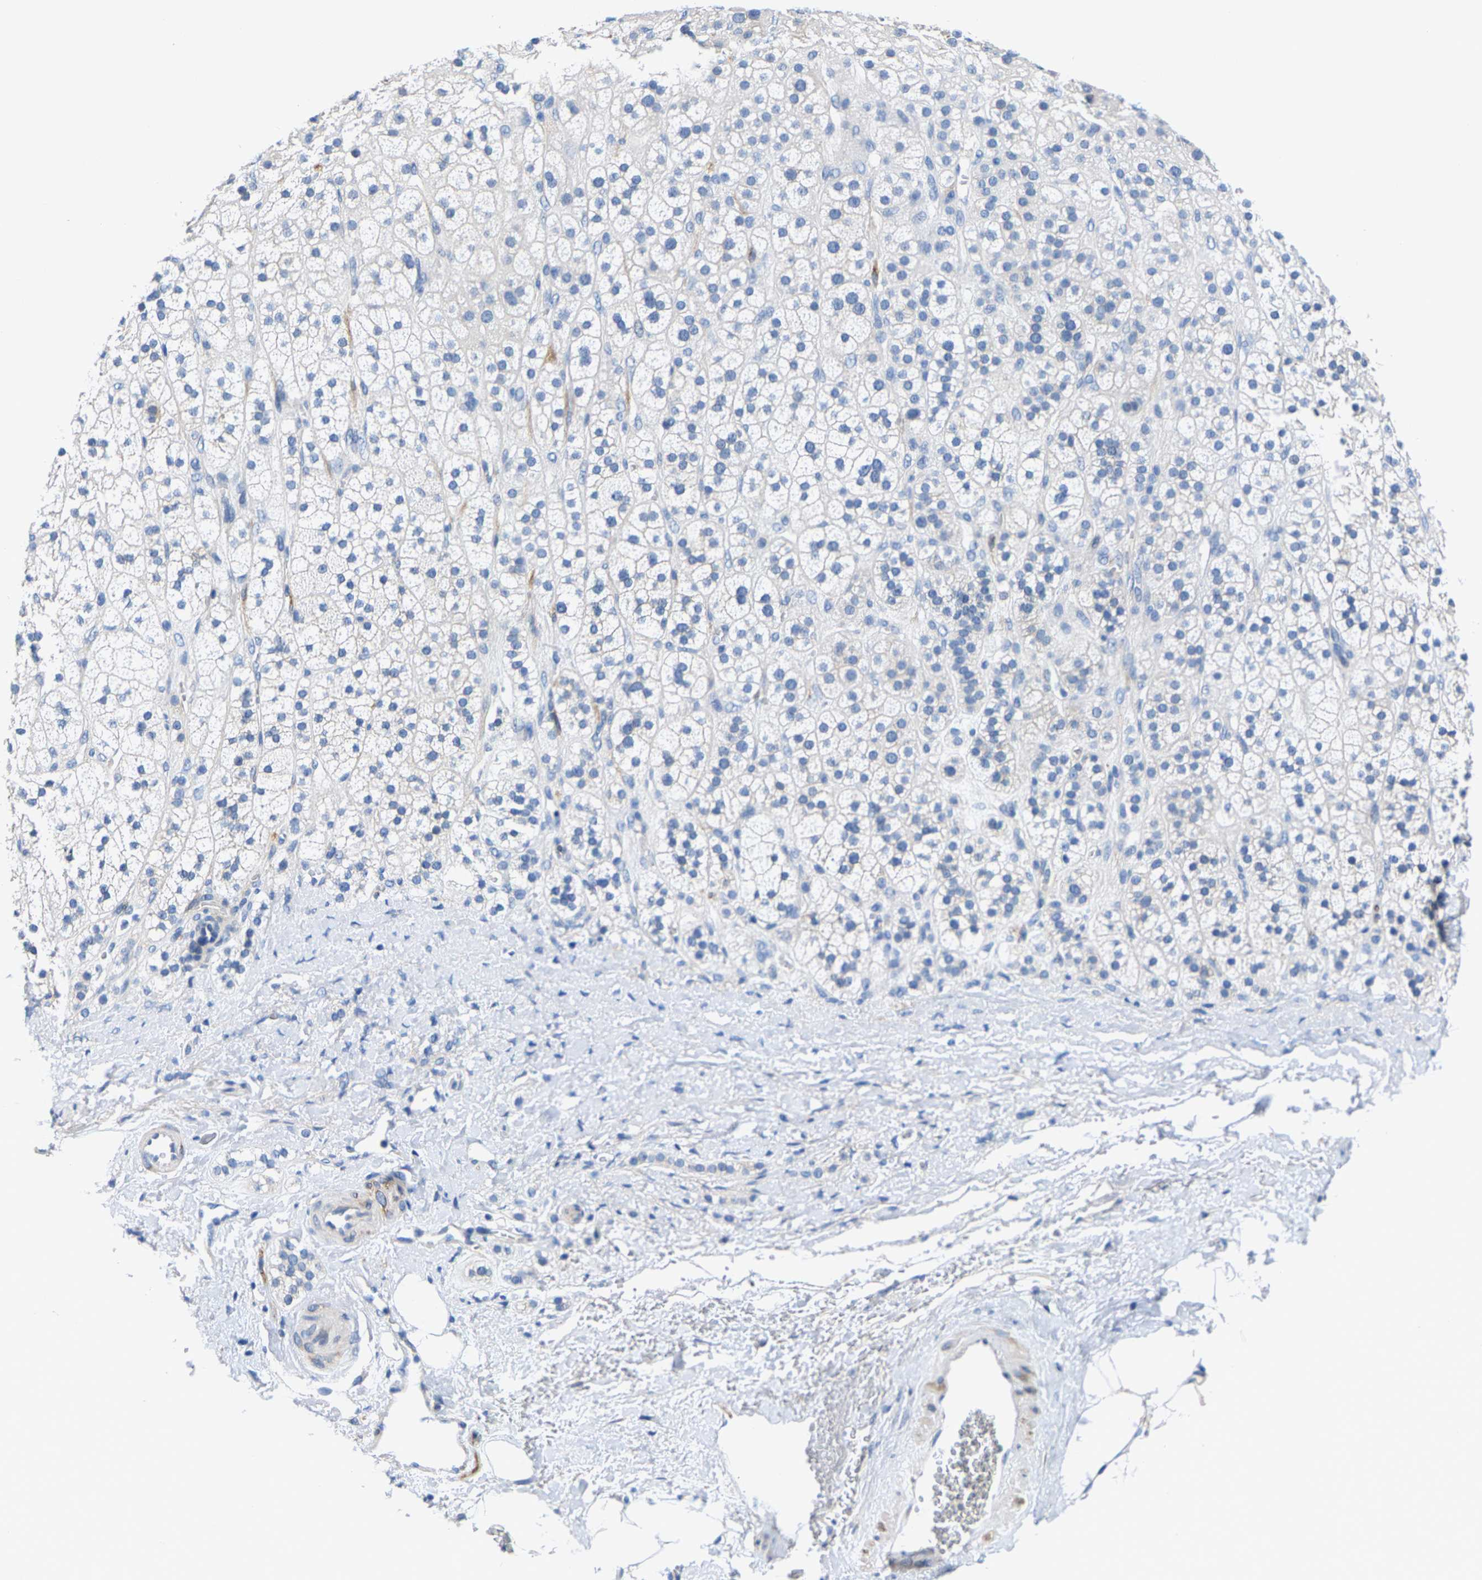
{"staining": {"intensity": "negative", "quantity": "none", "location": "none"}, "tissue": "adrenal gland", "cell_type": "Glandular cells", "image_type": "normal", "snomed": [{"axis": "morphology", "description": "Normal tissue, NOS"}, {"axis": "topography", "description": "Adrenal gland"}], "caption": "A high-resolution micrograph shows immunohistochemistry staining of unremarkable adrenal gland, which shows no significant staining in glandular cells. The staining is performed using DAB (3,3'-diaminobenzidine) brown chromogen with nuclei counter-stained in using hematoxylin.", "gene": "DSCAM", "patient": {"sex": "male", "age": 56}}